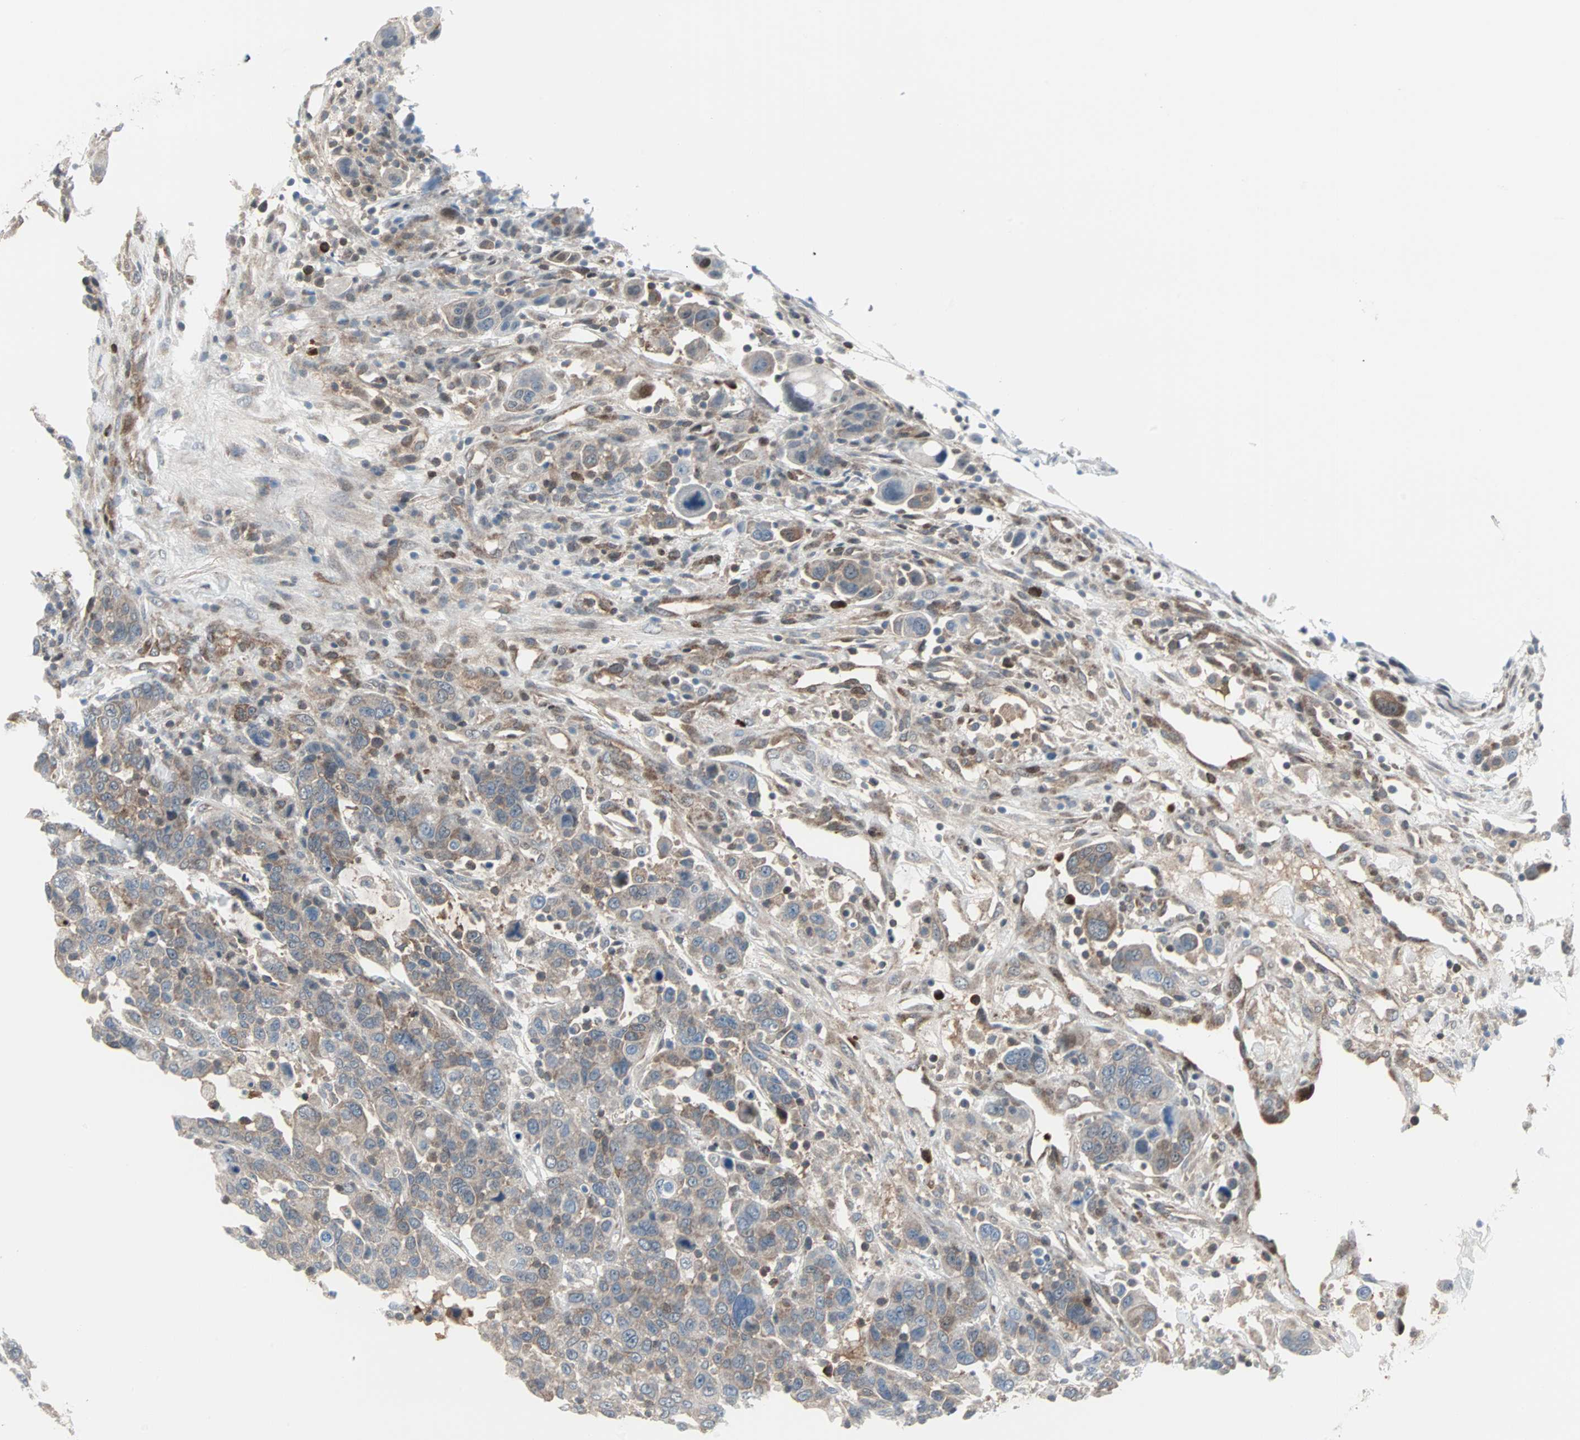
{"staining": {"intensity": "weak", "quantity": ">75%", "location": "cytoplasmic/membranous"}, "tissue": "breast cancer", "cell_type": "Tumor cells", "image_type": "cancer", "snomed": [{"axis": "morphology", "description": "Duct carcinoma"}, {"axis": "topography", "description": "Breast"}], "caption": "An image showing weak cytoplasmic/membranous positivity in approximately >75% of tumor cells in breast cancer (infiltrating ductal carcinoma), as visualized by brown immunohistochemical staining.", "gene": "CASP3", "patient": {"sex": "female", "age": 37}}